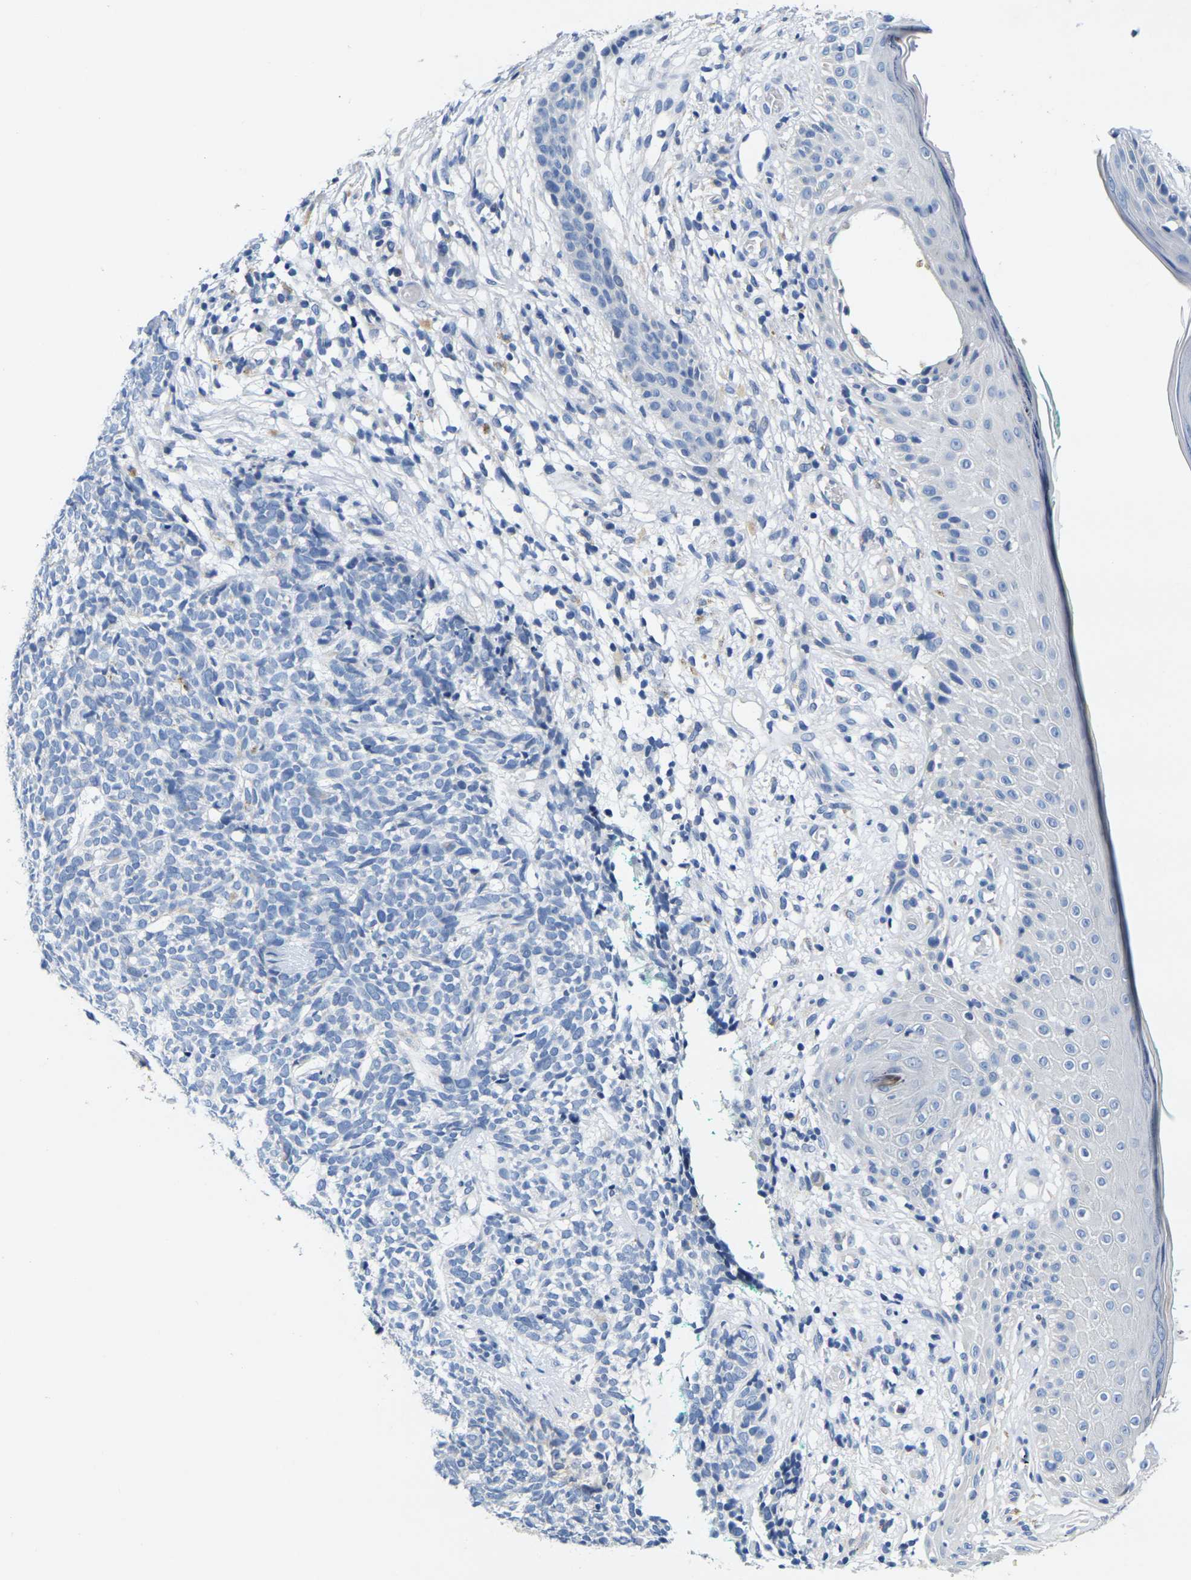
{"staining": {"intensity": "negative", "quantity": "none", "location": "none"}, "tissue": "skin cancer", "cell_type": "Tumor cells", "image_type": "cancer", "snomed": [{"axis": "morphology", "description": "Basal cell carcinoma"}, {"axis": "topography", "description": "Skin"}], "caption": "IHC of human skin basal cell carcinoma reveals no positivity in tumor cells.", "gene": "NOCT", "patient": {"sex": "female", "age": 84}}